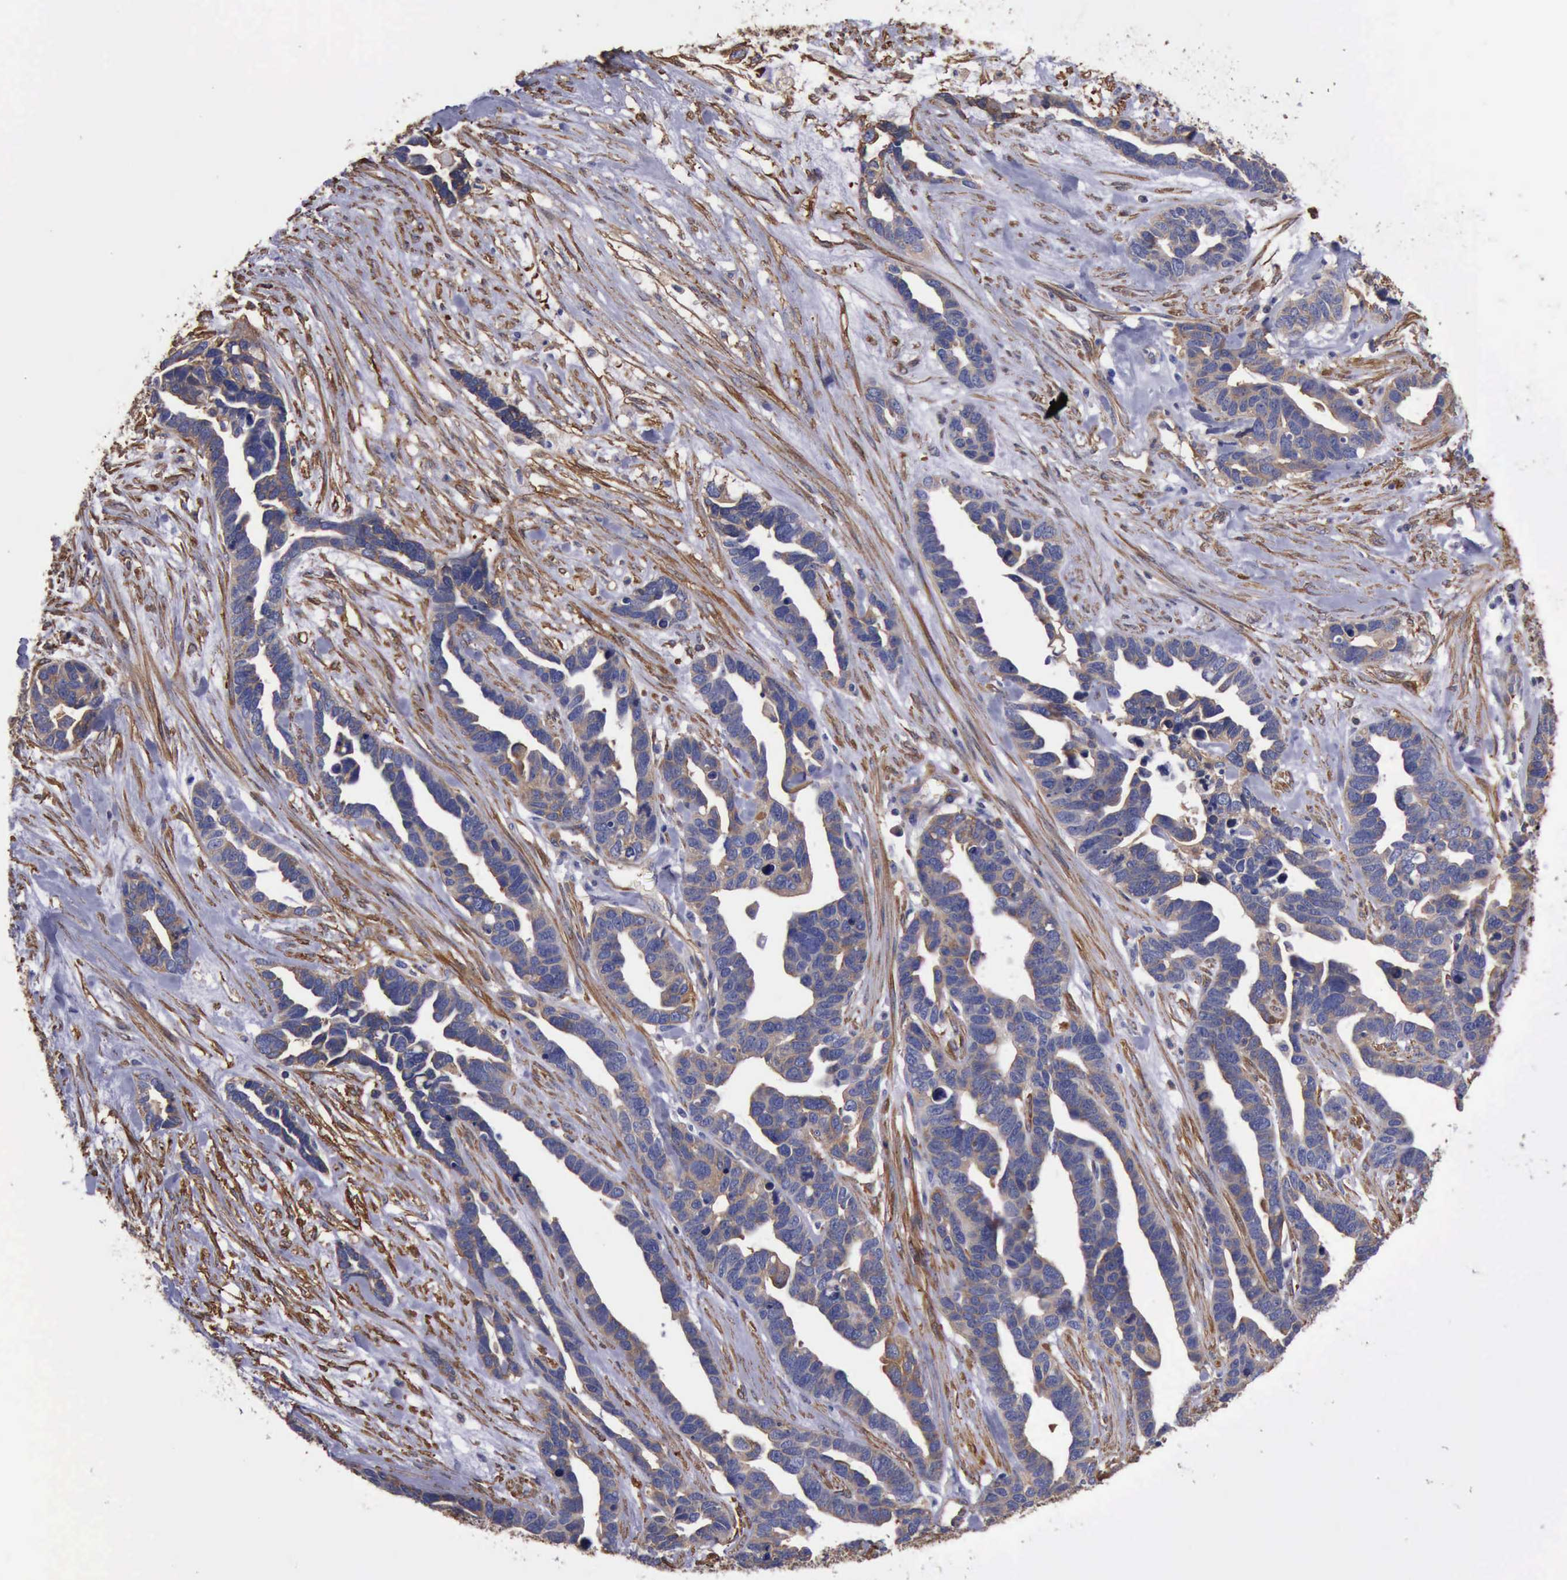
{"staining": {"intensity": "moderate", "quantity": ">75%", "location": "cytoplasmic/membranous"}, "tissue": "ovarian cancer", "cell_type": "Tumor cells", "image_type": "cancer", "snomed": [{"axis": "morphology", "description": "Cystadenocarcinoma, serous, NOS"}, {"axis": "topography", "description": "Ovary"}], "caption": "This is an image of IHC staining of ovarian cancer, which shows moderate expression in the cytoplasmic/membranous of tumor cells.", "gene": "FLNA", "patient": {"sex": "female", "age": 54}}